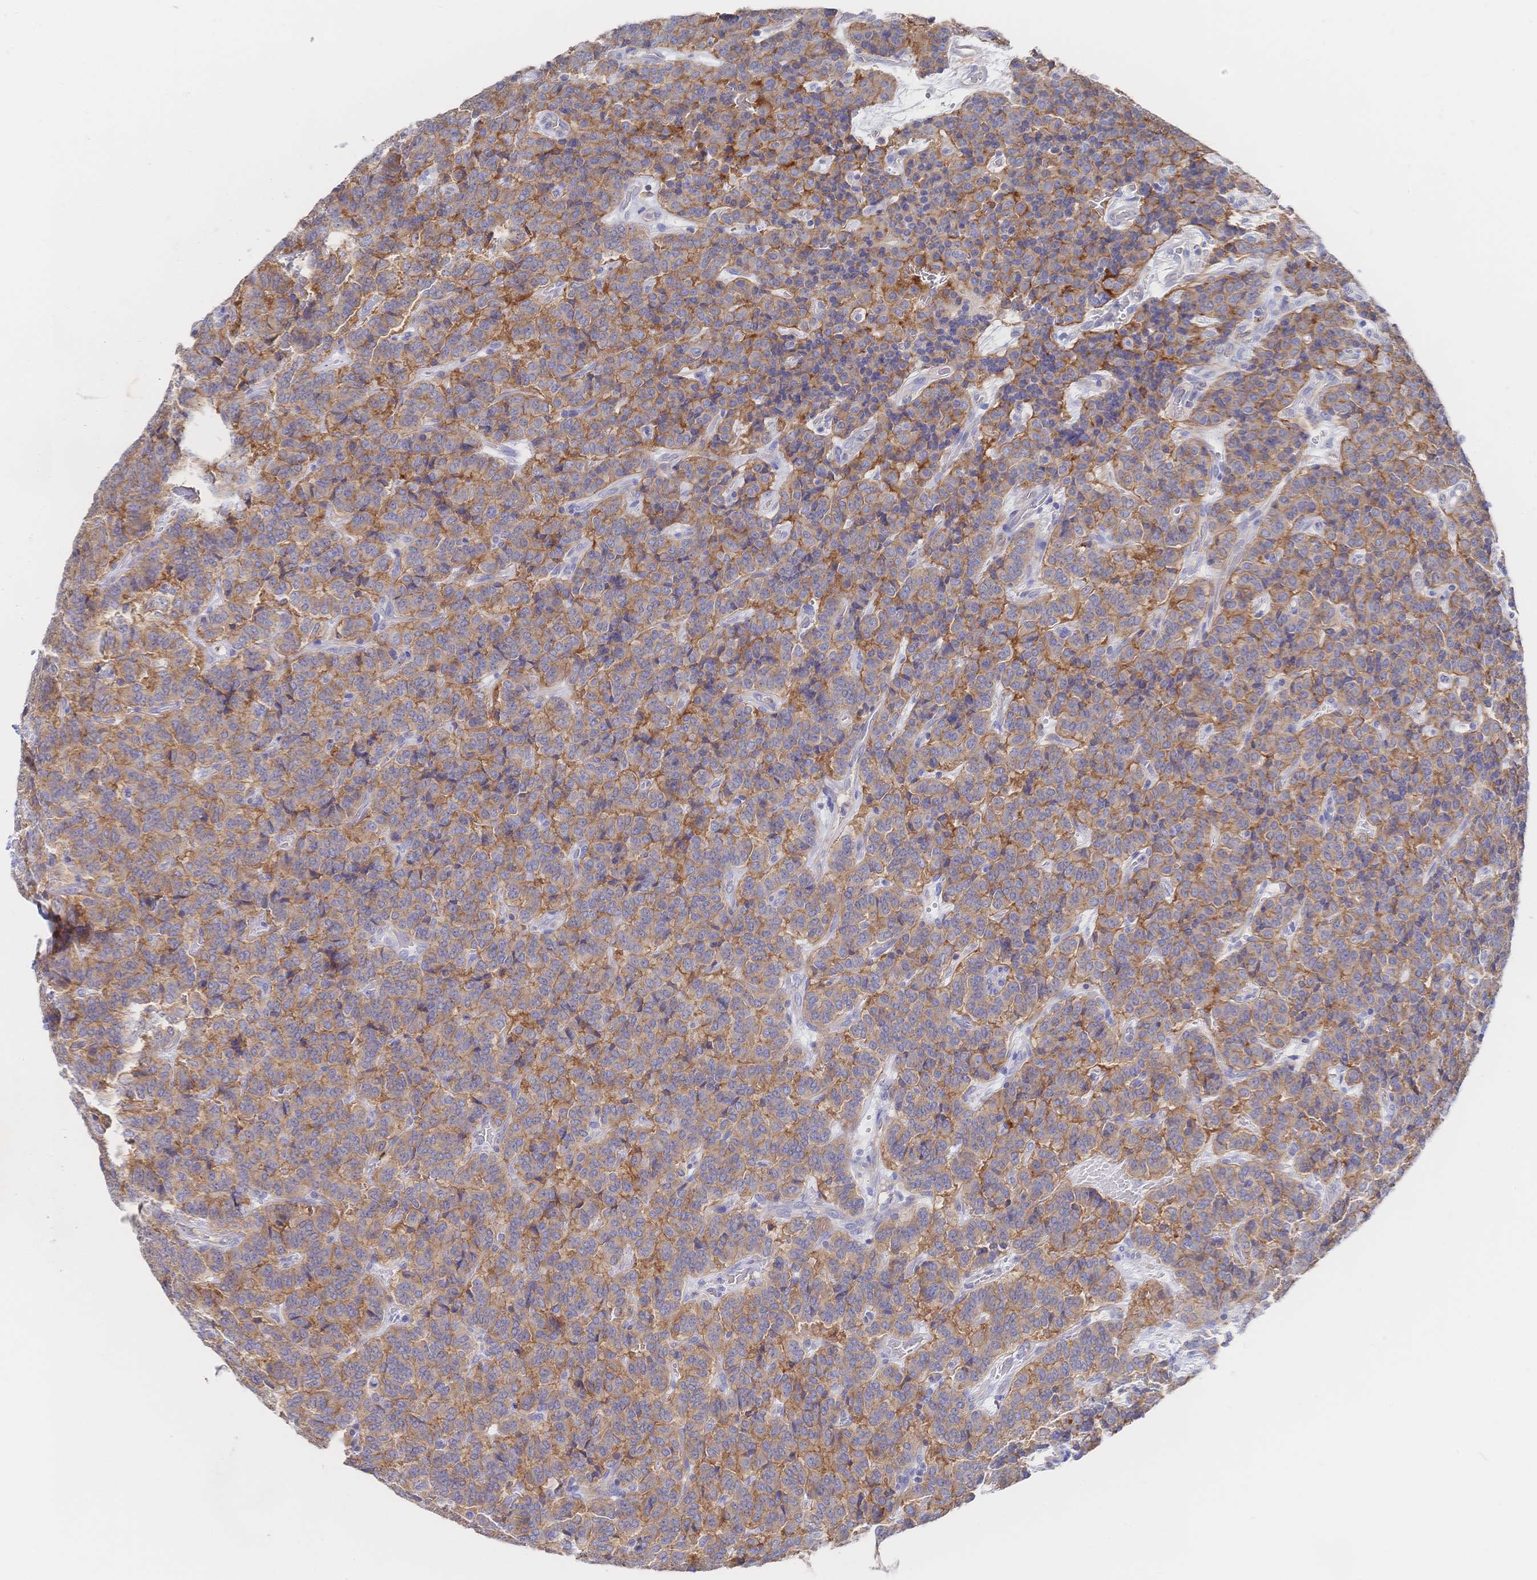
{"staining": {"intensity": "moderate", "quantity": ">75%", "location": "cytoplasmic/membranous"}, "tissue": "carcinoid", "cell_type": "Tumor cells", "image_type": "cancer", "snomed": [{"axis": "morphology", "description": "Carcinoid, malignant, NOS"}, {"axis": "topography", "description": "Pancreas"}], "caption": "Immunohistochemical staining of carcinoid reveals medium levels of moderate cytoplasmic/membranous positivity in about >75% of tumor cells. (brown staining indicates protein expression, while blue staining denotes nuclei).", "gene": "F11R", "patient": {"sex": "male", "age": 36}}